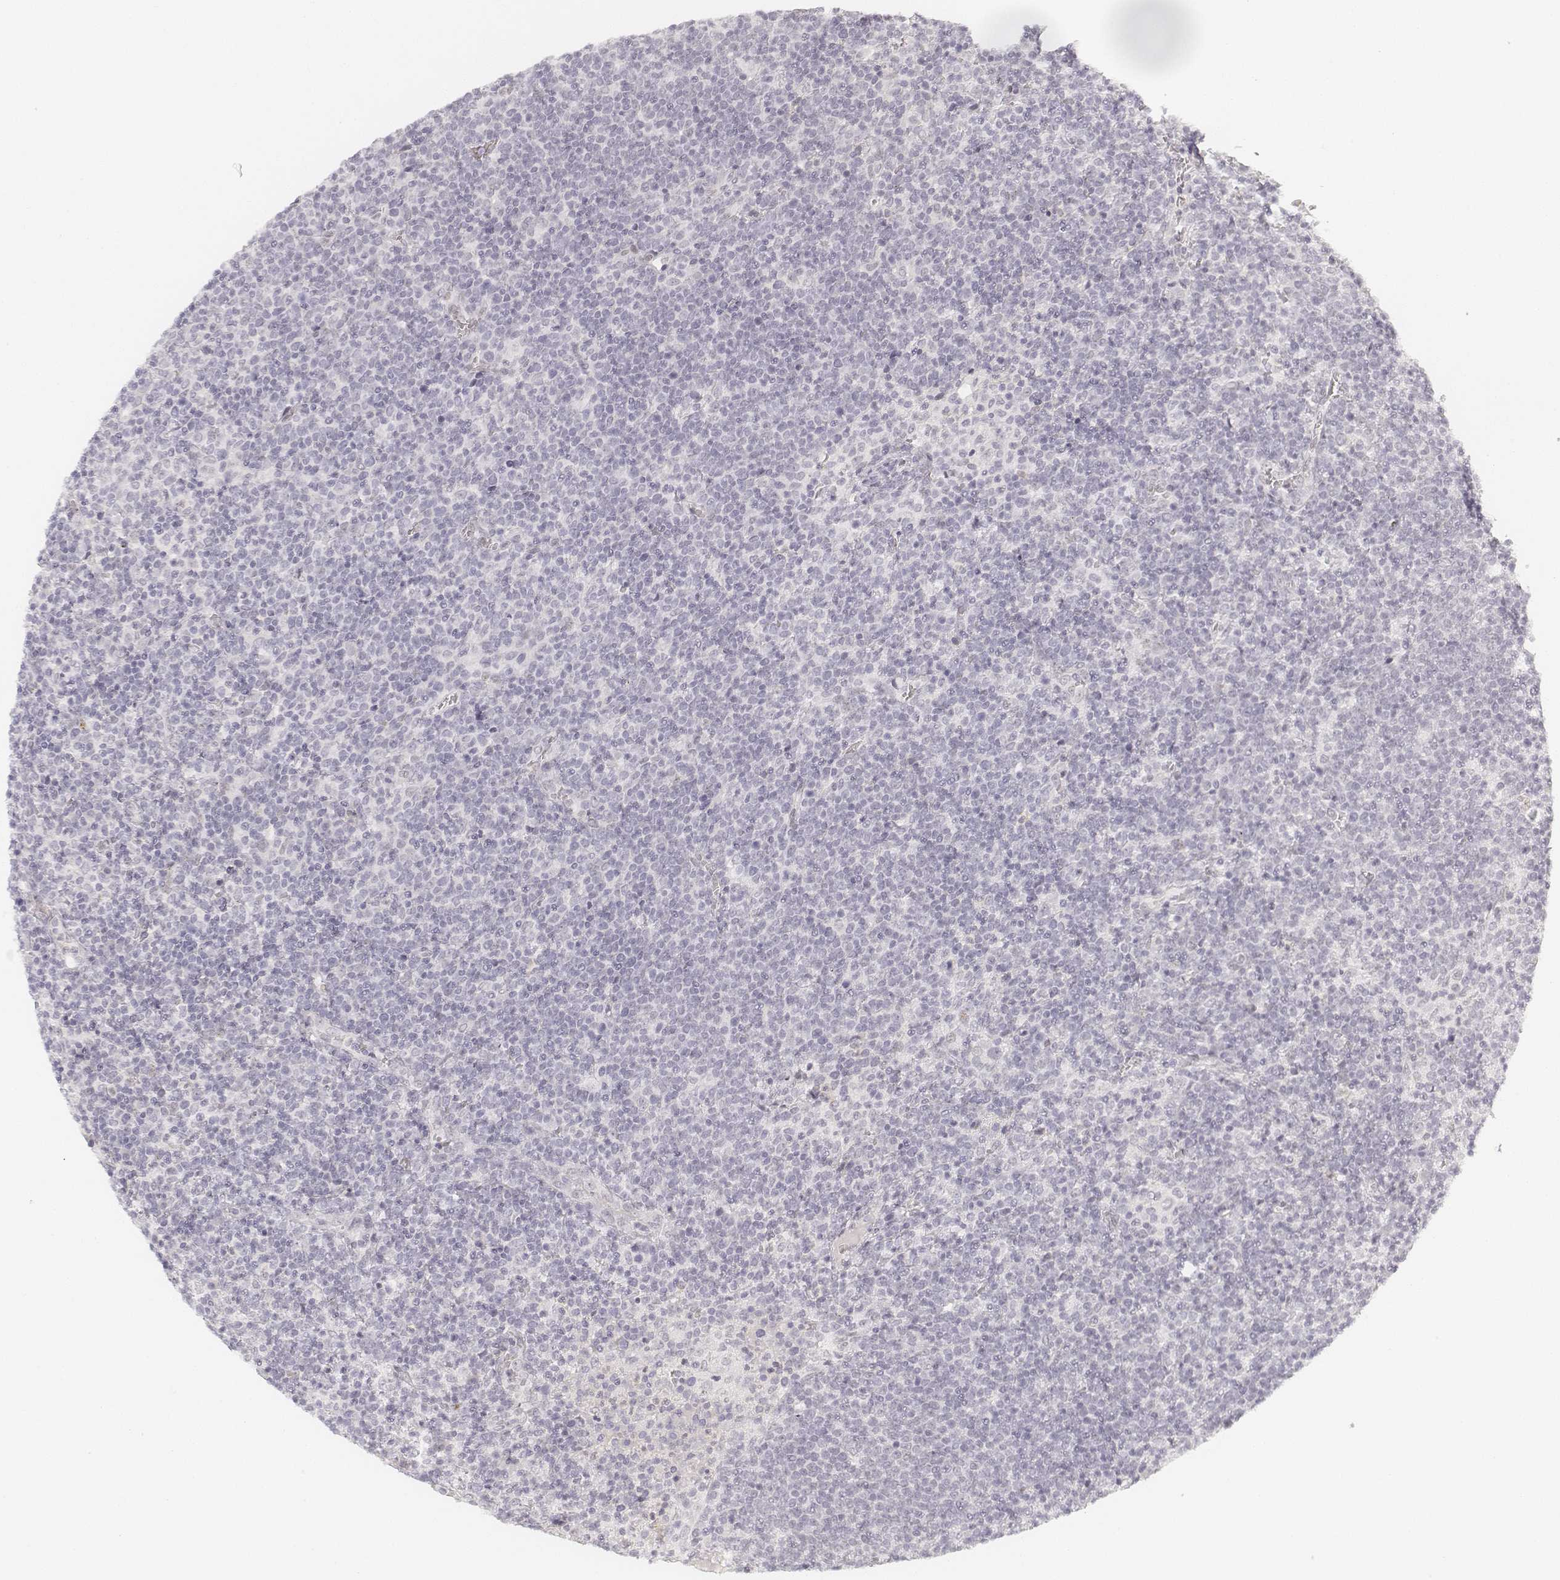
{"staining": {"intensity": "negative", "quantity": "none", "location": "none"}, "tissue": "lymphoma", "cell_type": "Tumor cells", "image_type": "cancer", "snomed": [{"axis": "morphology", "description": "Malignant lymphoma, non-Hodgkin's type, High grade"}, {"axis": "topography", "description": "Lymph node"}], "caption": "Malignant lymphoma, non-Hodgkin's type (high-grade) was stained to show a protein in brown. There is no significant positivity in tumor cells. Nuclei are stained in blue.", "gene": "KRTAP2-1", "patient": {"sex": "male", "age": 61}}